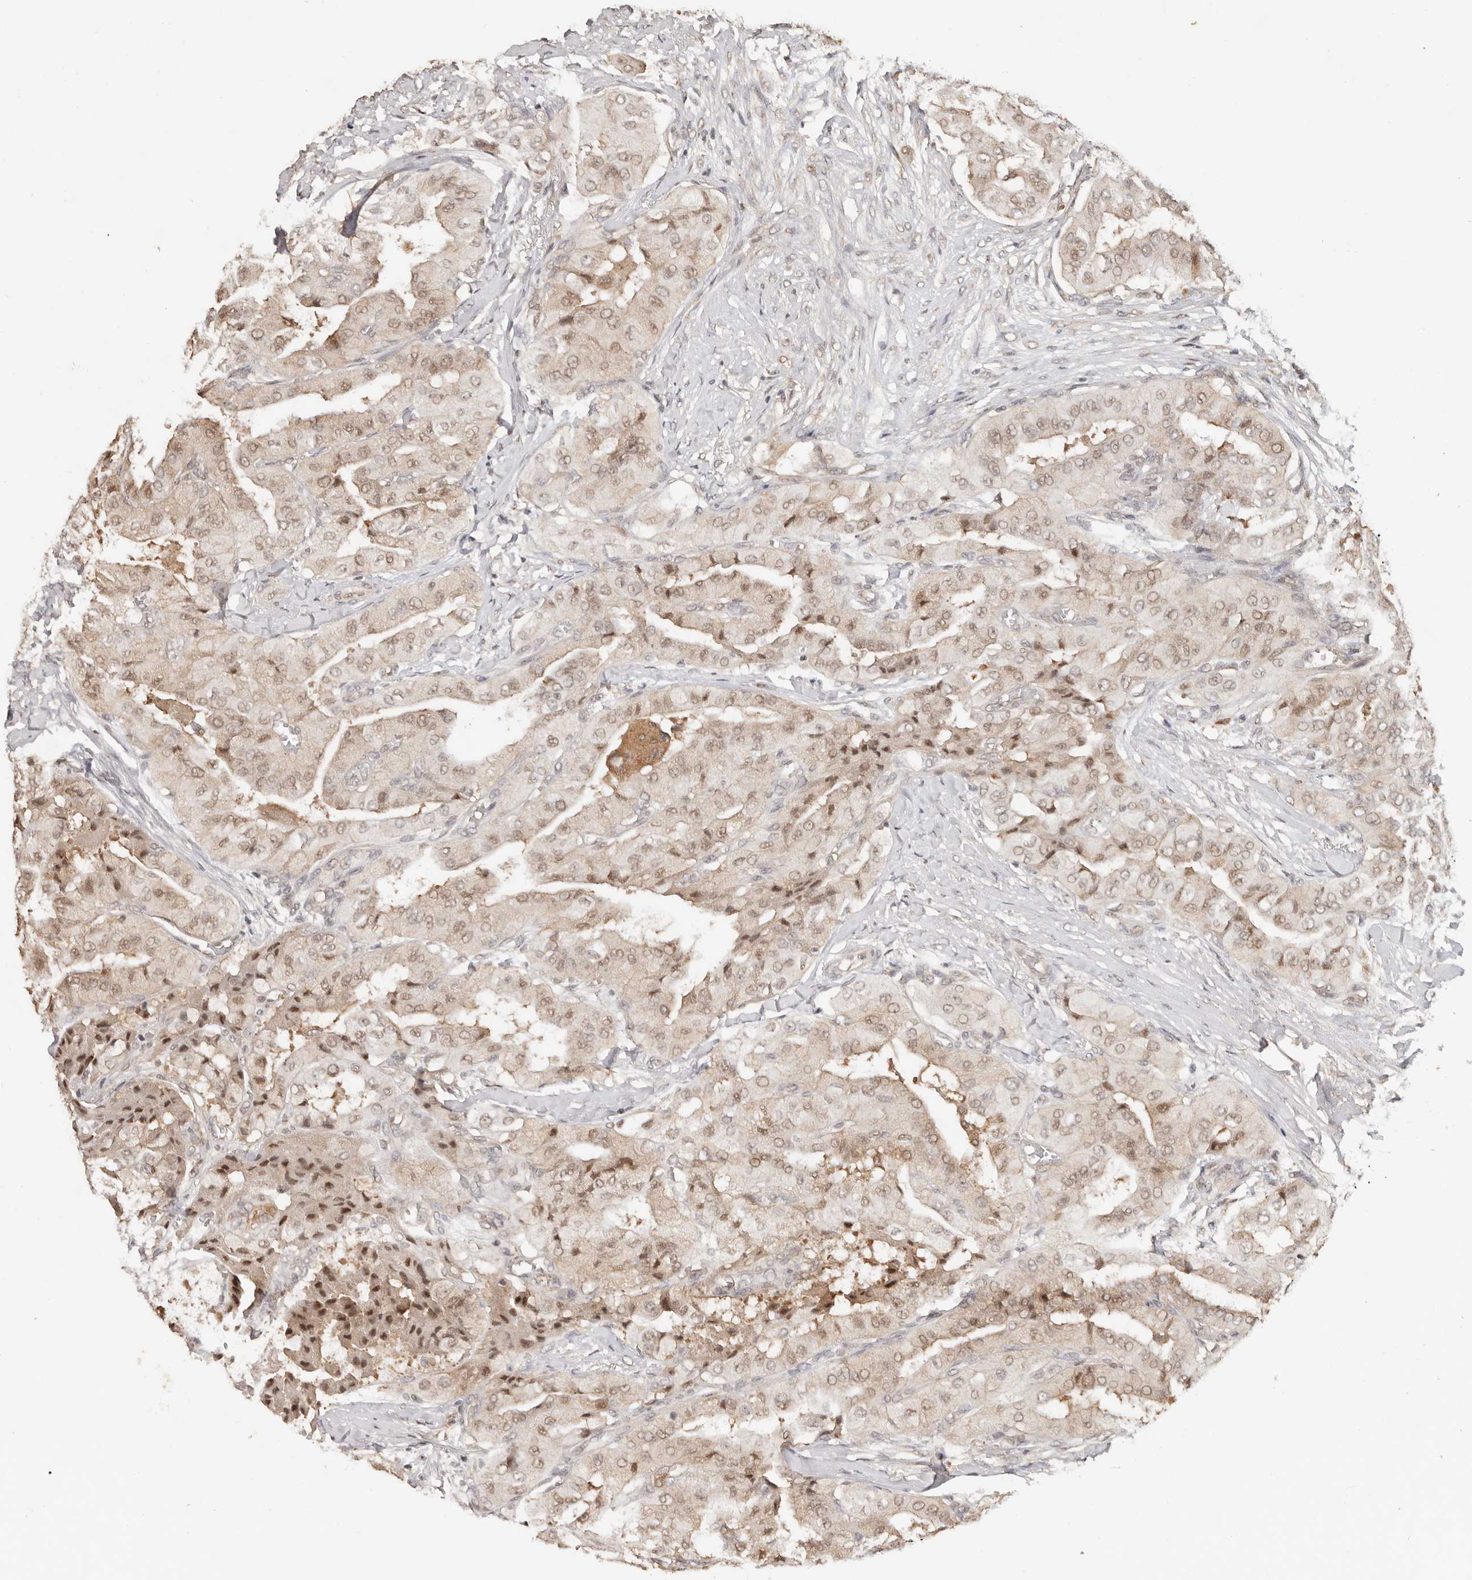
{"staining": {"intensity": "moderate", "quantity": ">75%", "location": "cytoplasmic/membranous,nuclear"}, "tissue": "thyroid cancer", "cell_type": "Tumor cells", "image_type": "cancer", "snomed": [{"axis": "morphology", "description": "Papillary adenocarcinoma, NOS"}, {"axis": "topography", "description": "Thyroid gland"}], "caption": "Immunohistochemistry image of neoplastic tissue: papillary adenocarcinoma (thyroid) stained using IHC displays medium levels of moderate protein expression localized specifically in the cytoplasmic/membranous and nuclear of tumor cells, appearing as a cytoplasmic/membranous and nuclear brown color.", "gene": "PSMA5", "patient": {"sex": "female", "age": 59}}